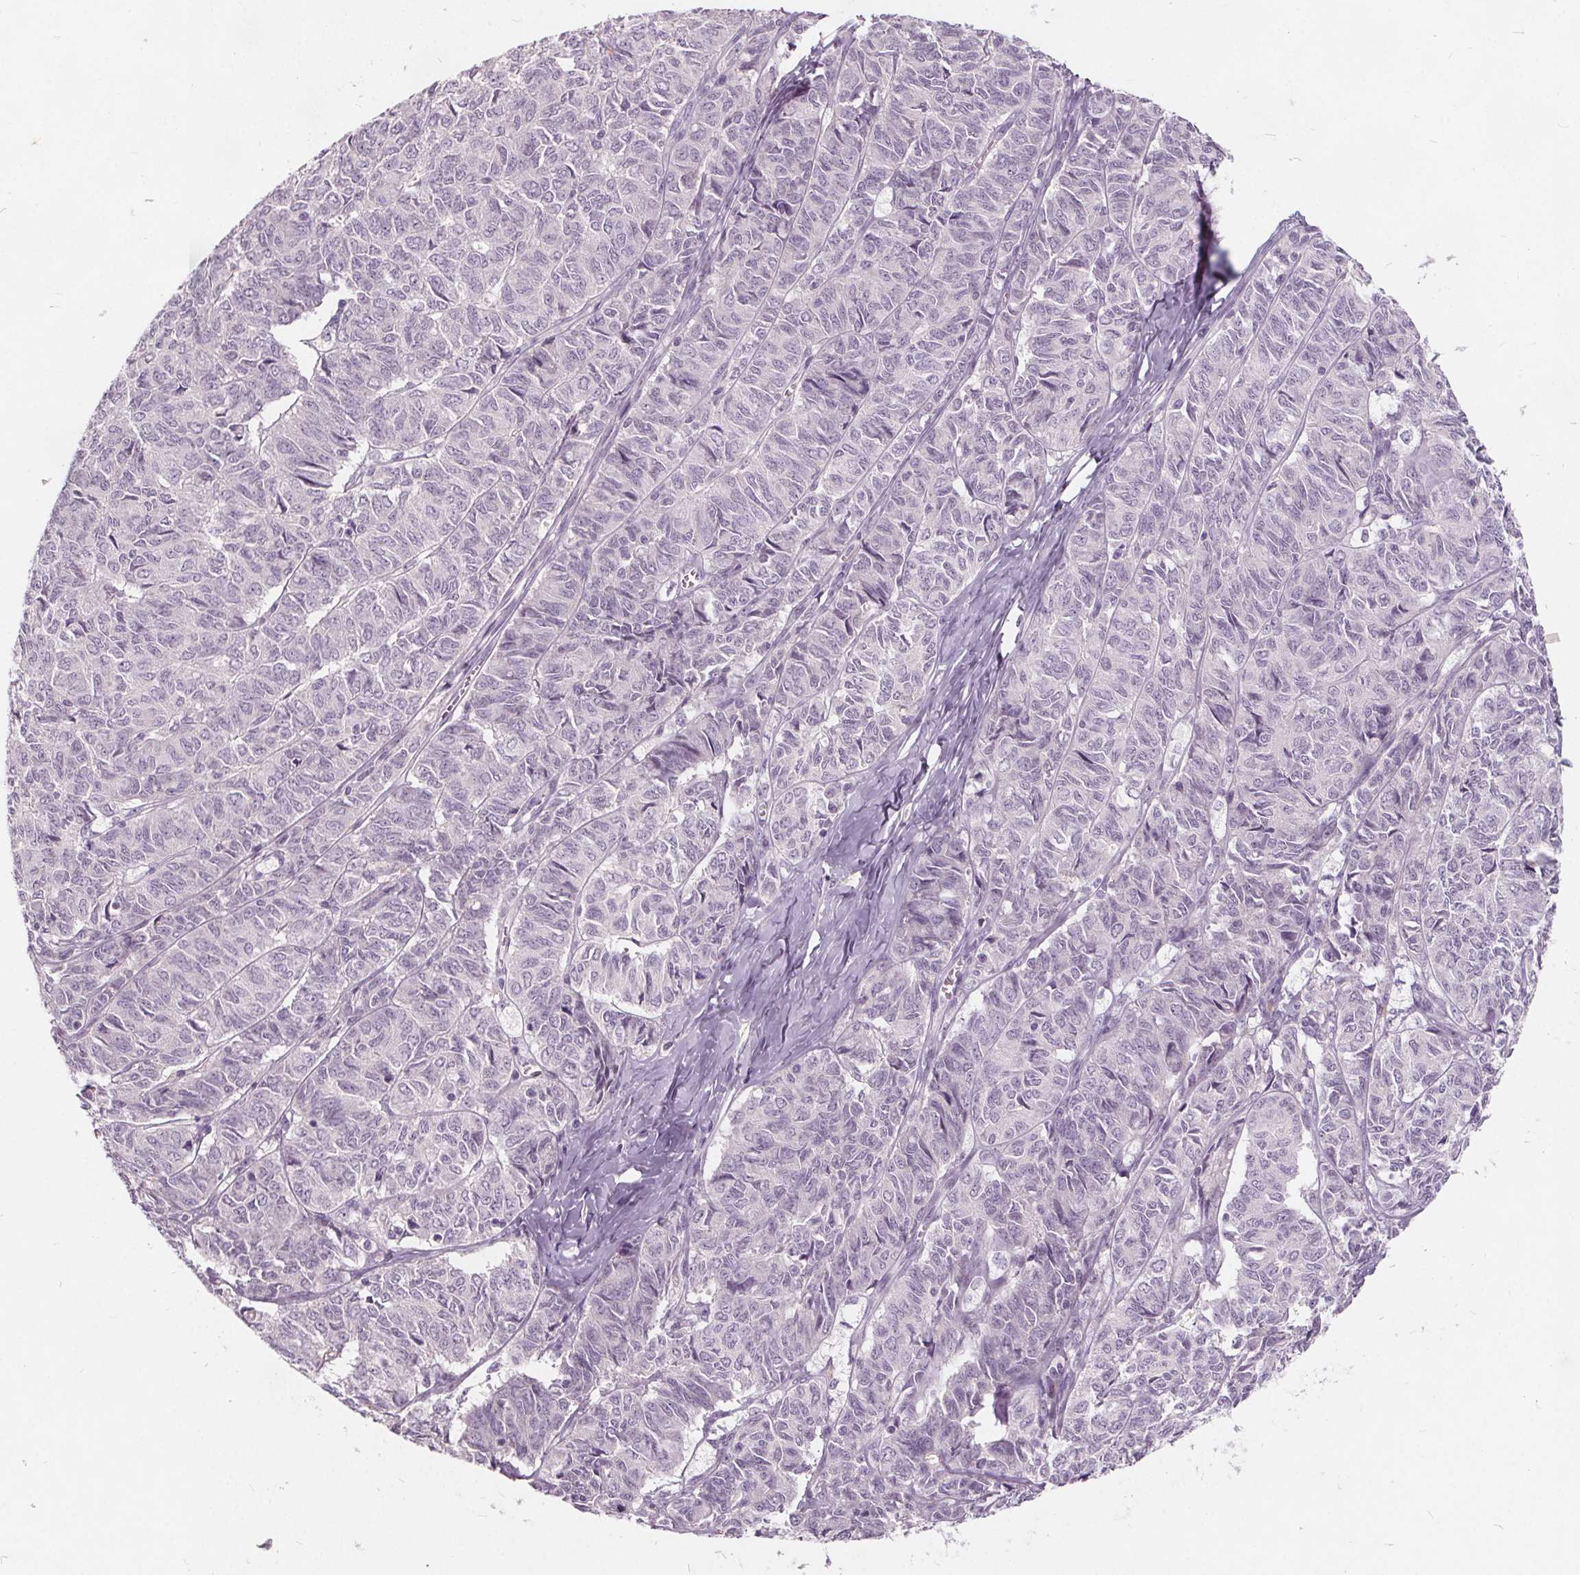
{"staining": {"intensity": "negative", "quantity": "none", "location": "none"}, "tissue": "ovarian cancer", "cell_type": "Tumor cells", "image_type": "cancer", "snomed": [{"axis": "morphology", "description": "Carcinoma, endometroid"}, {"axis": "topography", "description": "Ovary"}], "caption": "Image shows no protein positivity in tumor cells of ovarian cancer tissue.", "gene": "PLA2G2E", "patient": {"sex": "female", "age": 80}}